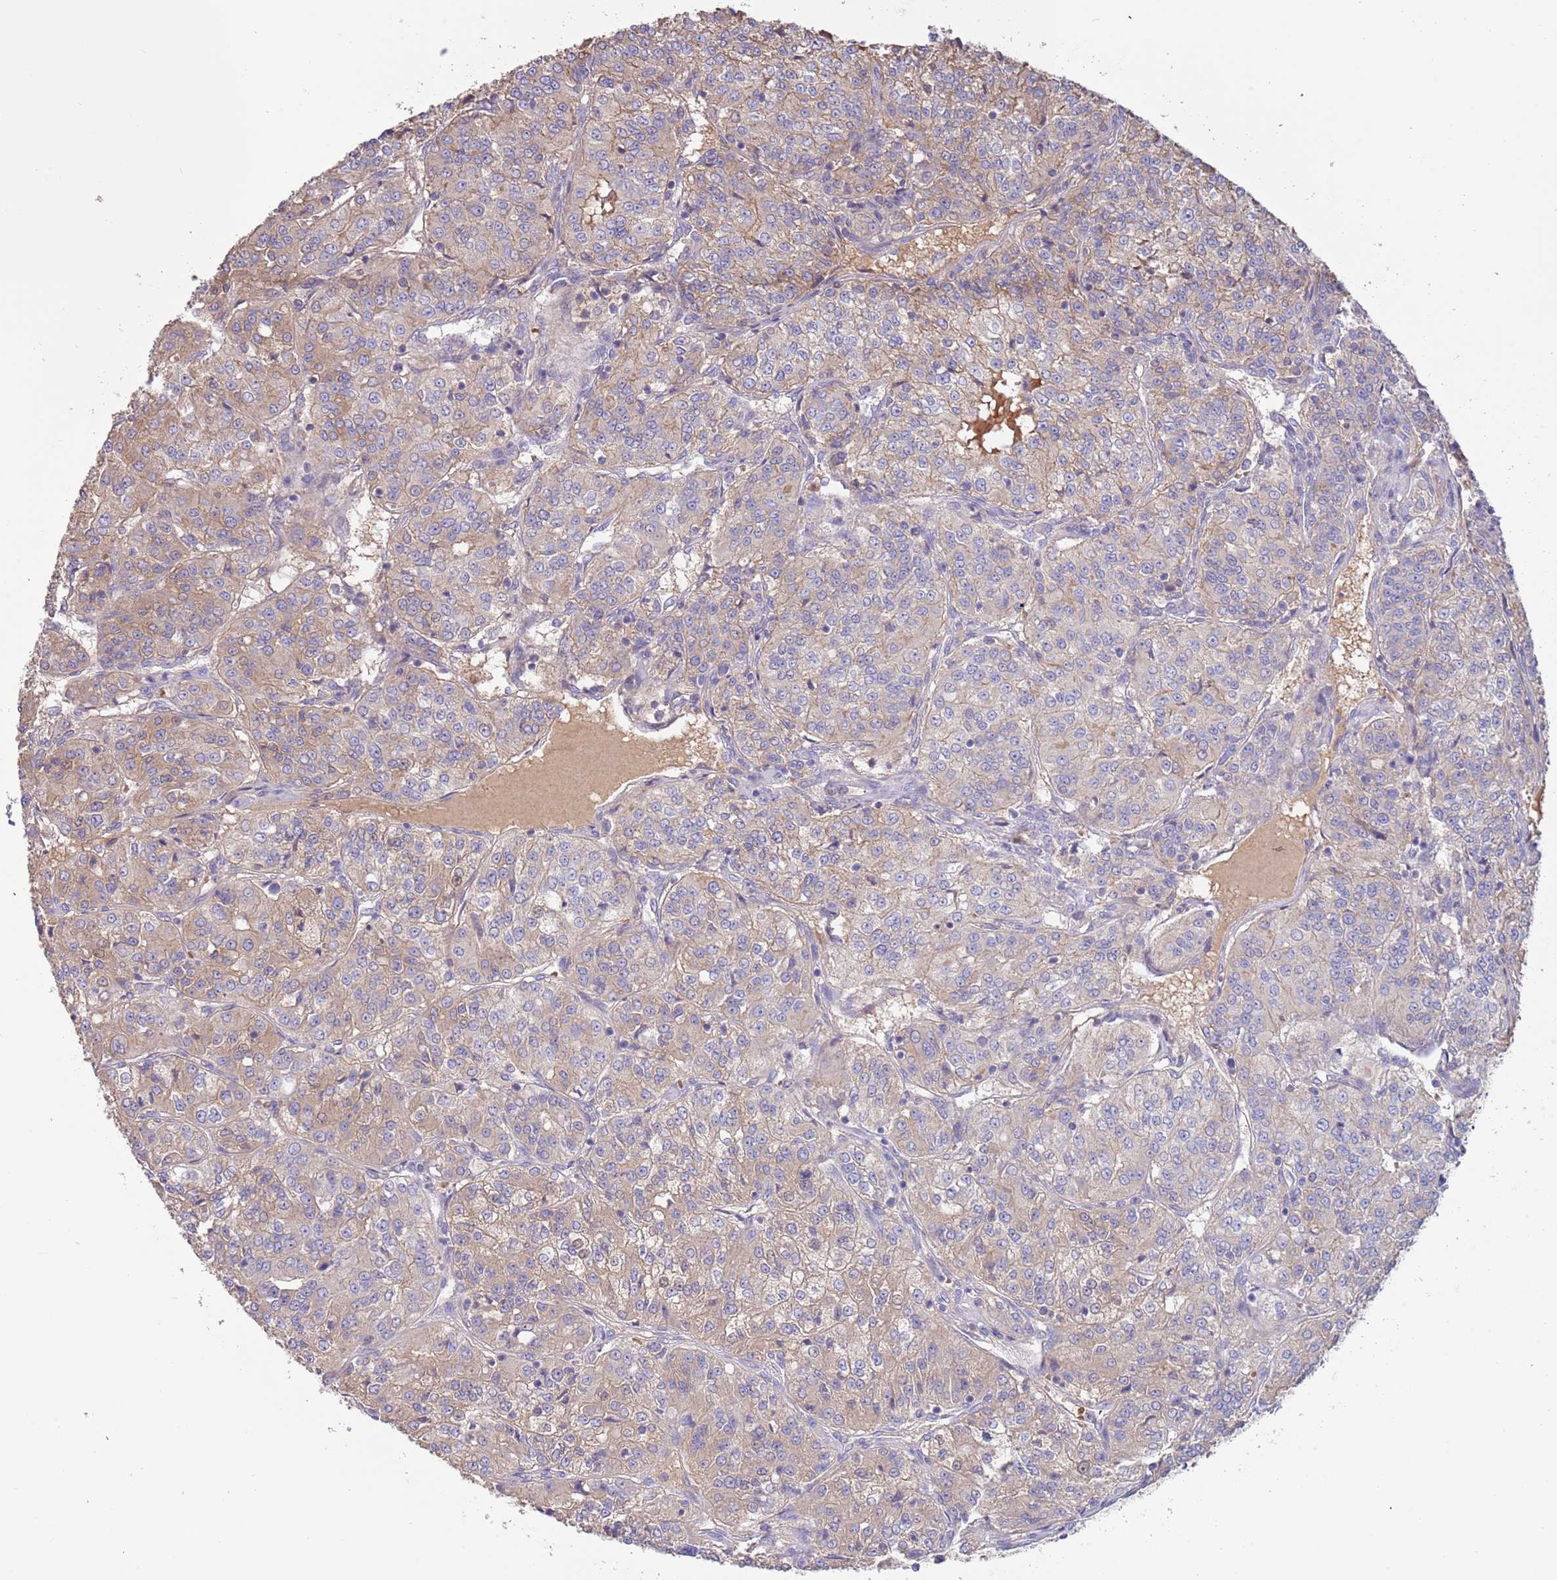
{"staining": {"intensity": "weak", "quantity": "25%-75%", "location": "cytoplasmic/membranous"}, "tissue": "renal cancer", "cell_type": "Tumor cells", "image_type": "cancer", "snomed": [{"axis": "morphology", "description": "Adenocarcinoma, NOS"}, {"axis": "topography", "description": "Kidney"}], "caption": "This micrograph shows adenocarcinoma (renal) stained with IHC to label a protein in brown. The cytoplasmic/membranous of tumor cells show weak positivity for the protein. Nuclei are counter-stained blue.", "gene": "TRMO", "patient": {"sex": "female", "age": 63}}